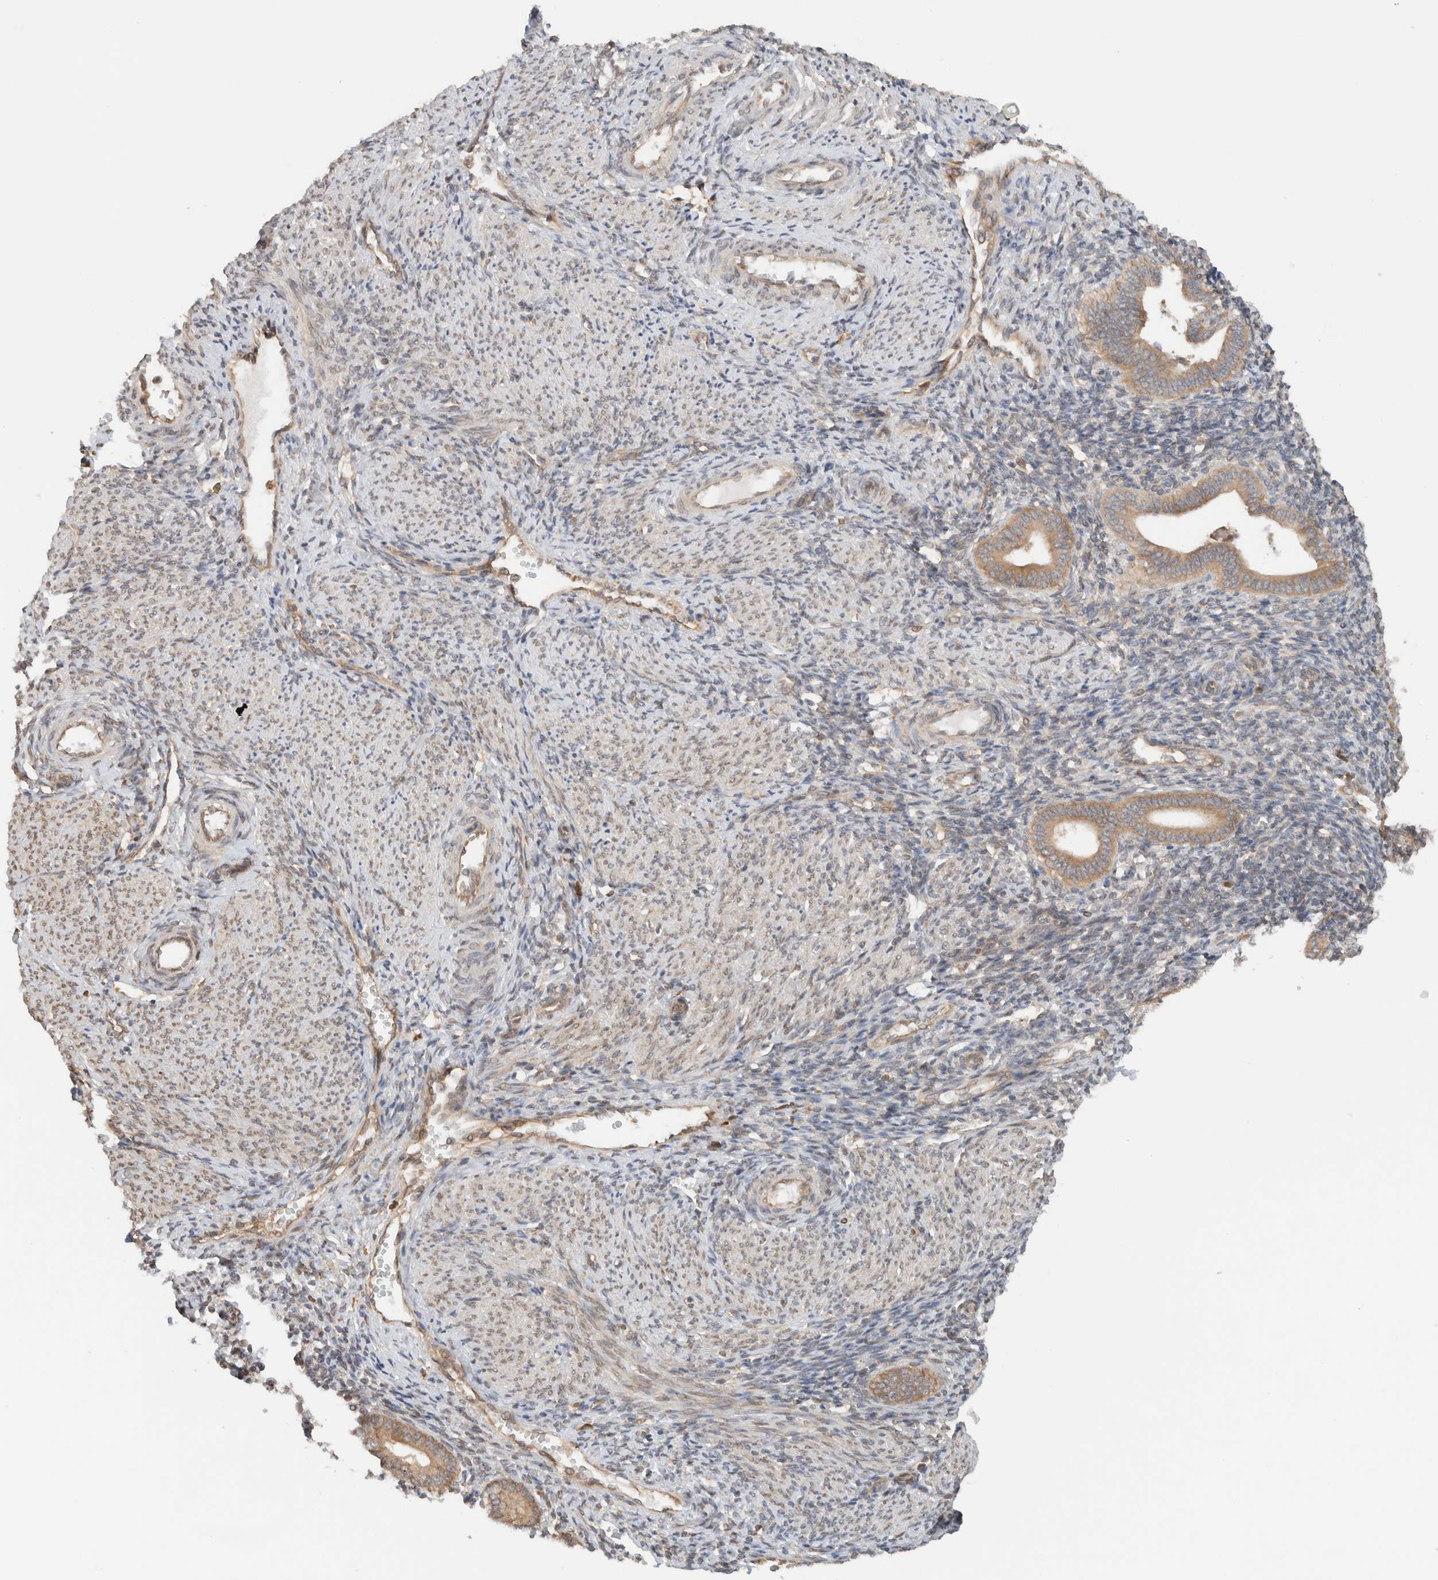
{"staining": {"intensity": "weak", "quantity": "25%-75%", "location": "cytoplasmic/membranous"}, "tissue": "endometrium", "cell_type": "Cells in endometrial stroma", "image_type": "normal", "snomed": [{"axis": "morphology", "description": "Normal tissue, NOS"}, {"axis": "topography", "description": "Uterus"}, {"axis": "topography", "description": "Endometrium"}], "caption": "The histopathology image demonstrates immunohistochemical staining of benign endometrium. There is weak cytoplasmic/membranous expression is identified in about 25%-75% of cells in endometrial stroma.", "gene": "ARFGEF2", "patient": {"sex": "female", "age": 33}}